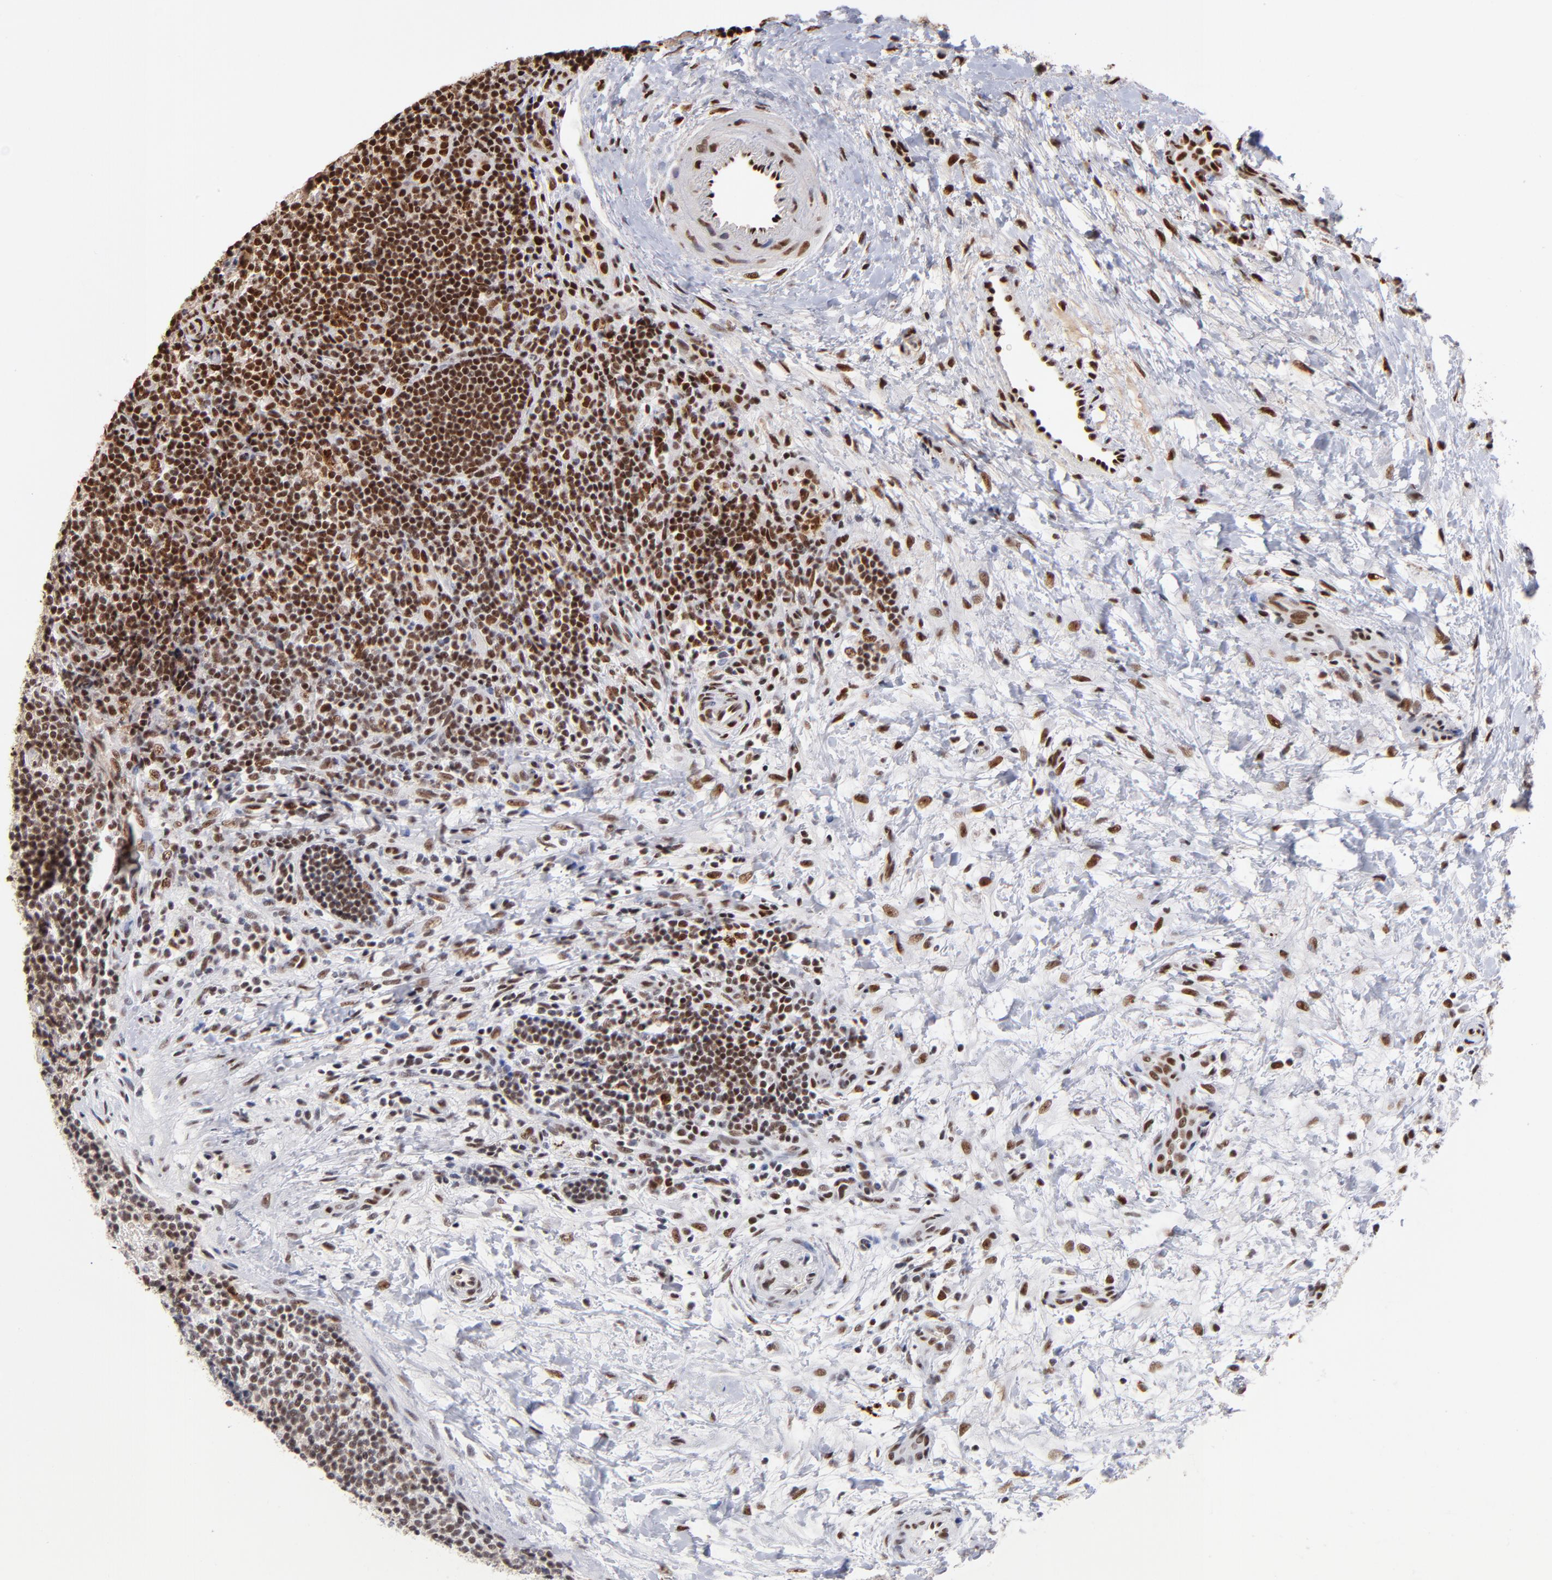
{"staining": {"intensity": "strong", "quantity": ">75%", "location": "nuclear"}, "tissue": "lymphoma", "cell_type": "Tumor cells", "image_type": "cancer", "snomed": [{"axis": "morphology", "description": "Malignant lymphoma, non-Hodgkin's type, Low grade"}, {"axis": "topography", "description": "Lymph node"}], "caption": "The photomicrograph displays immunohistochemical staining of malignant lymphoma, non-Hodgkin's type (low-grade). There is strong nuclear staining is seen in about >75% of tumor cells.", "gene": "ZNF146", "patient": {"sex": "female", "age": 76}}